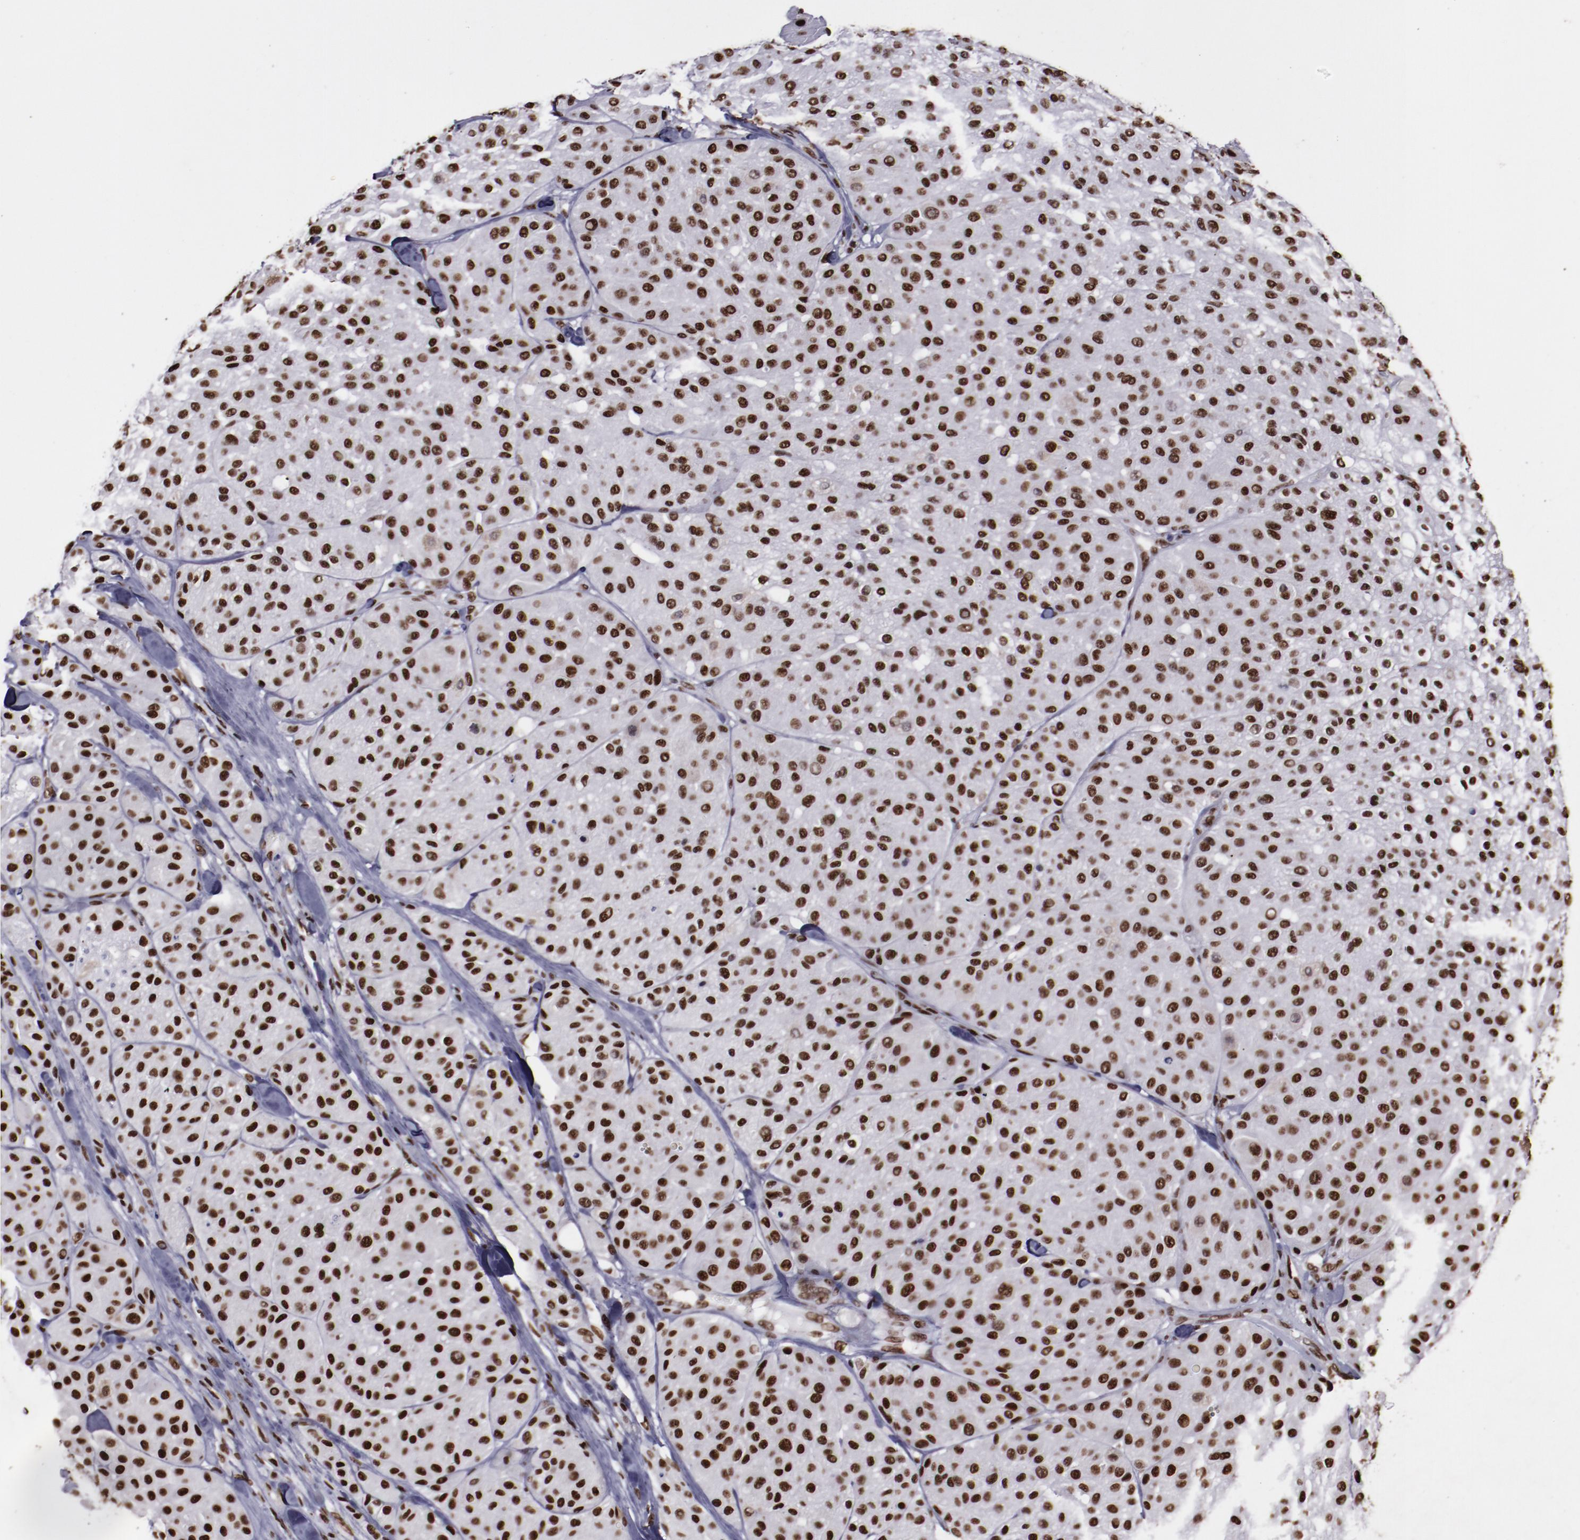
{"staining": {"intensity": "moderate", "quantity": ">75%", "location": "nuclear"}, "tissue": "melanoma", "cell_type": "Tumor cells", "image_type": "cancer", "snomed": [{"axis": "morphology", "description": "Normal tissue, NOS"}, {"axis": "morphology", "description": "Malignant melanoma, Metastatic site"}, {"axis": "topography", "description": "Skin"}], "caption": "Immunohistochemical staining of malignant melanoma (metastatic site) displays medium levels of moderate nuclear protein staining in about >75% of tumor cells.", "gene": "APEX1", "patient": {"sex": "male", "age": 41}}